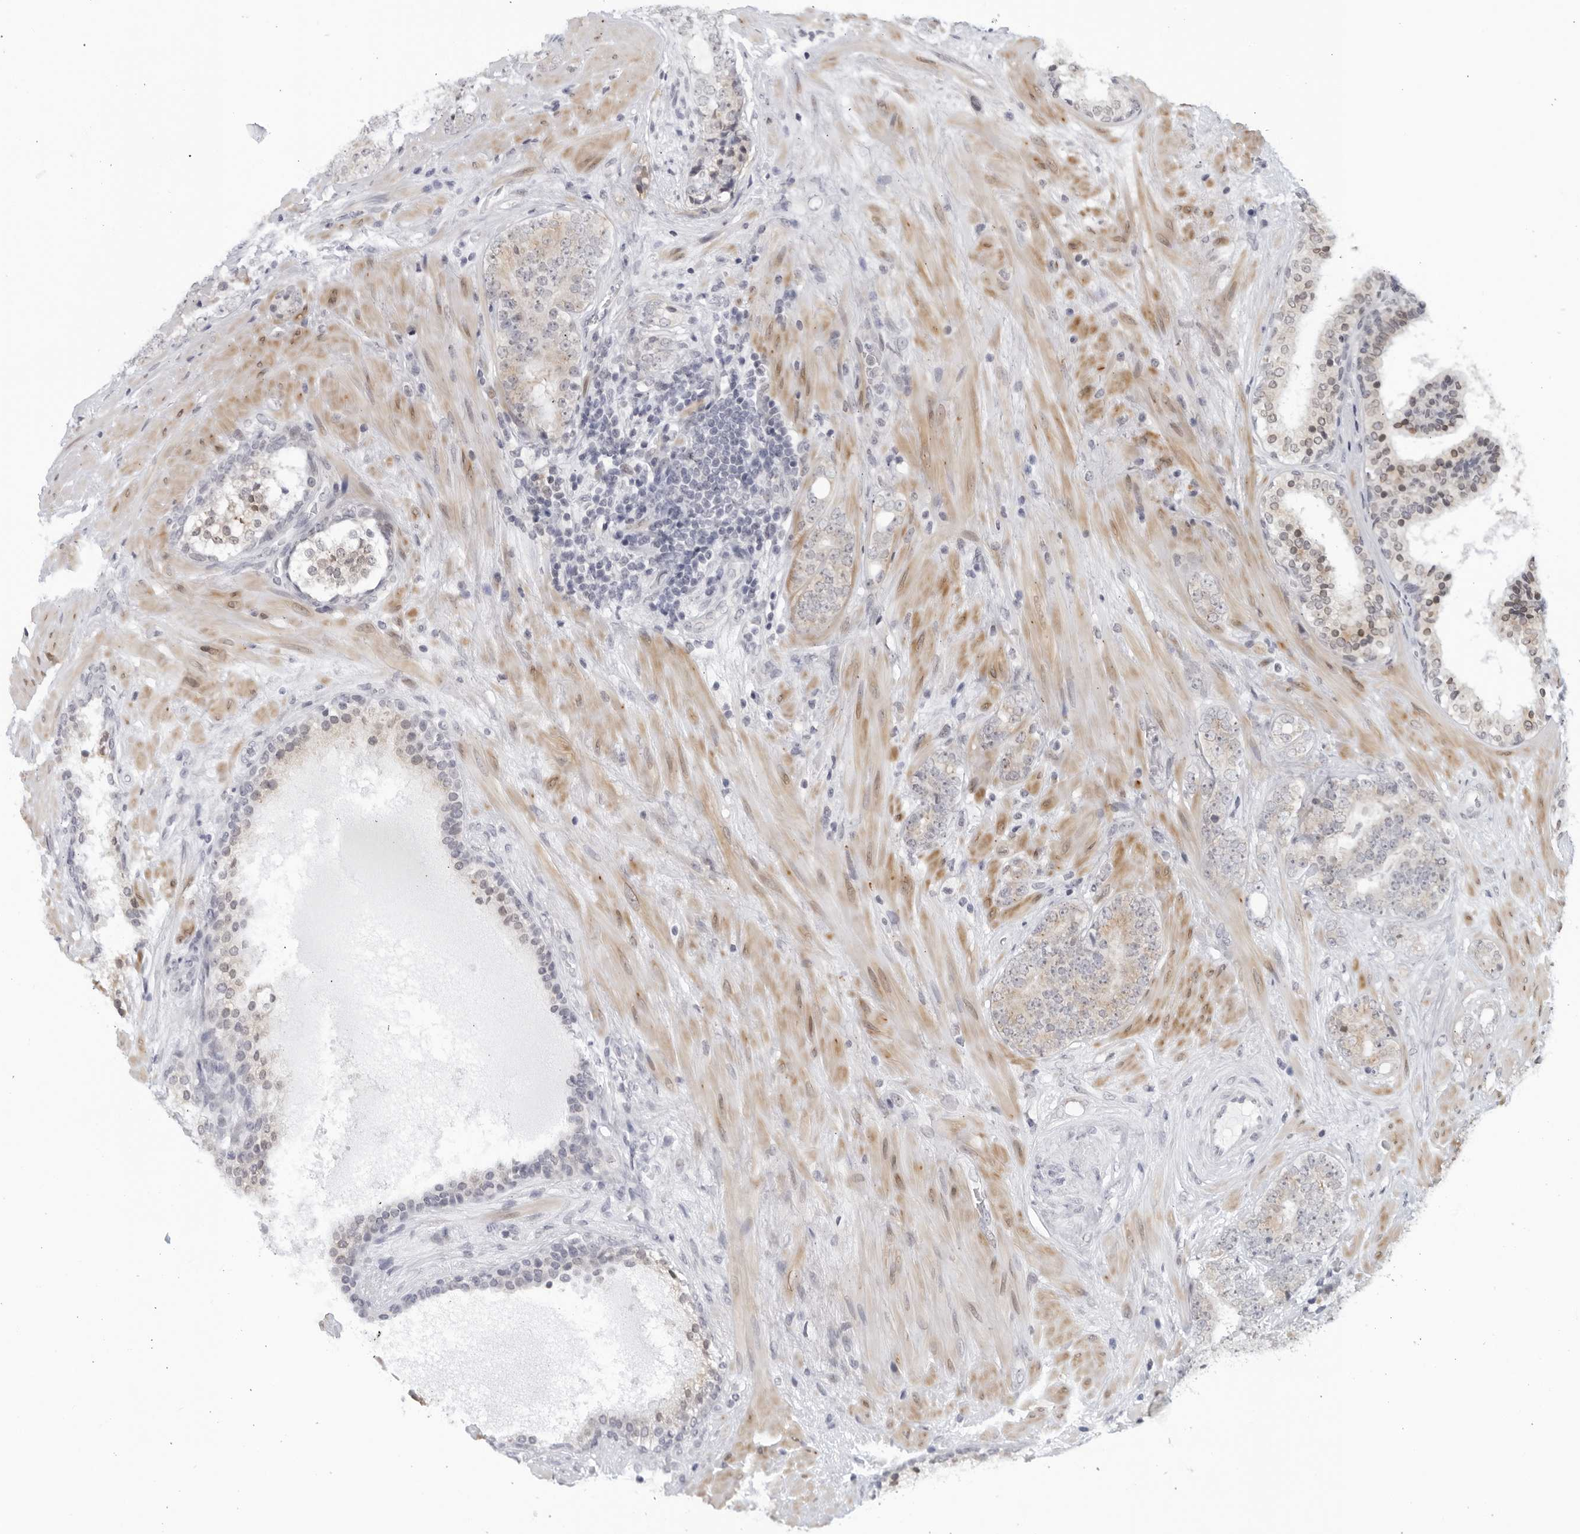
{"staining": {"intensity": "weak", "quantity": "<25%", "location": "cytoplasmic/membranous"}, "tissue": "prostate cancer", "cell_type": "Tumor cells", "image_type": "cancer", "snomed": [{"axis": "morphology", "description": "Adenocarcinoma, High grade"}, {"axis": "topography", "description": "Prostate"}], "caption": "Protein analysis of prostate cancer (high-grade adenocarcinoma) exhibits no significant expression in tumor cells.", "gene": "WDTC1", "patient": {"sex": "male", "age": 56}}